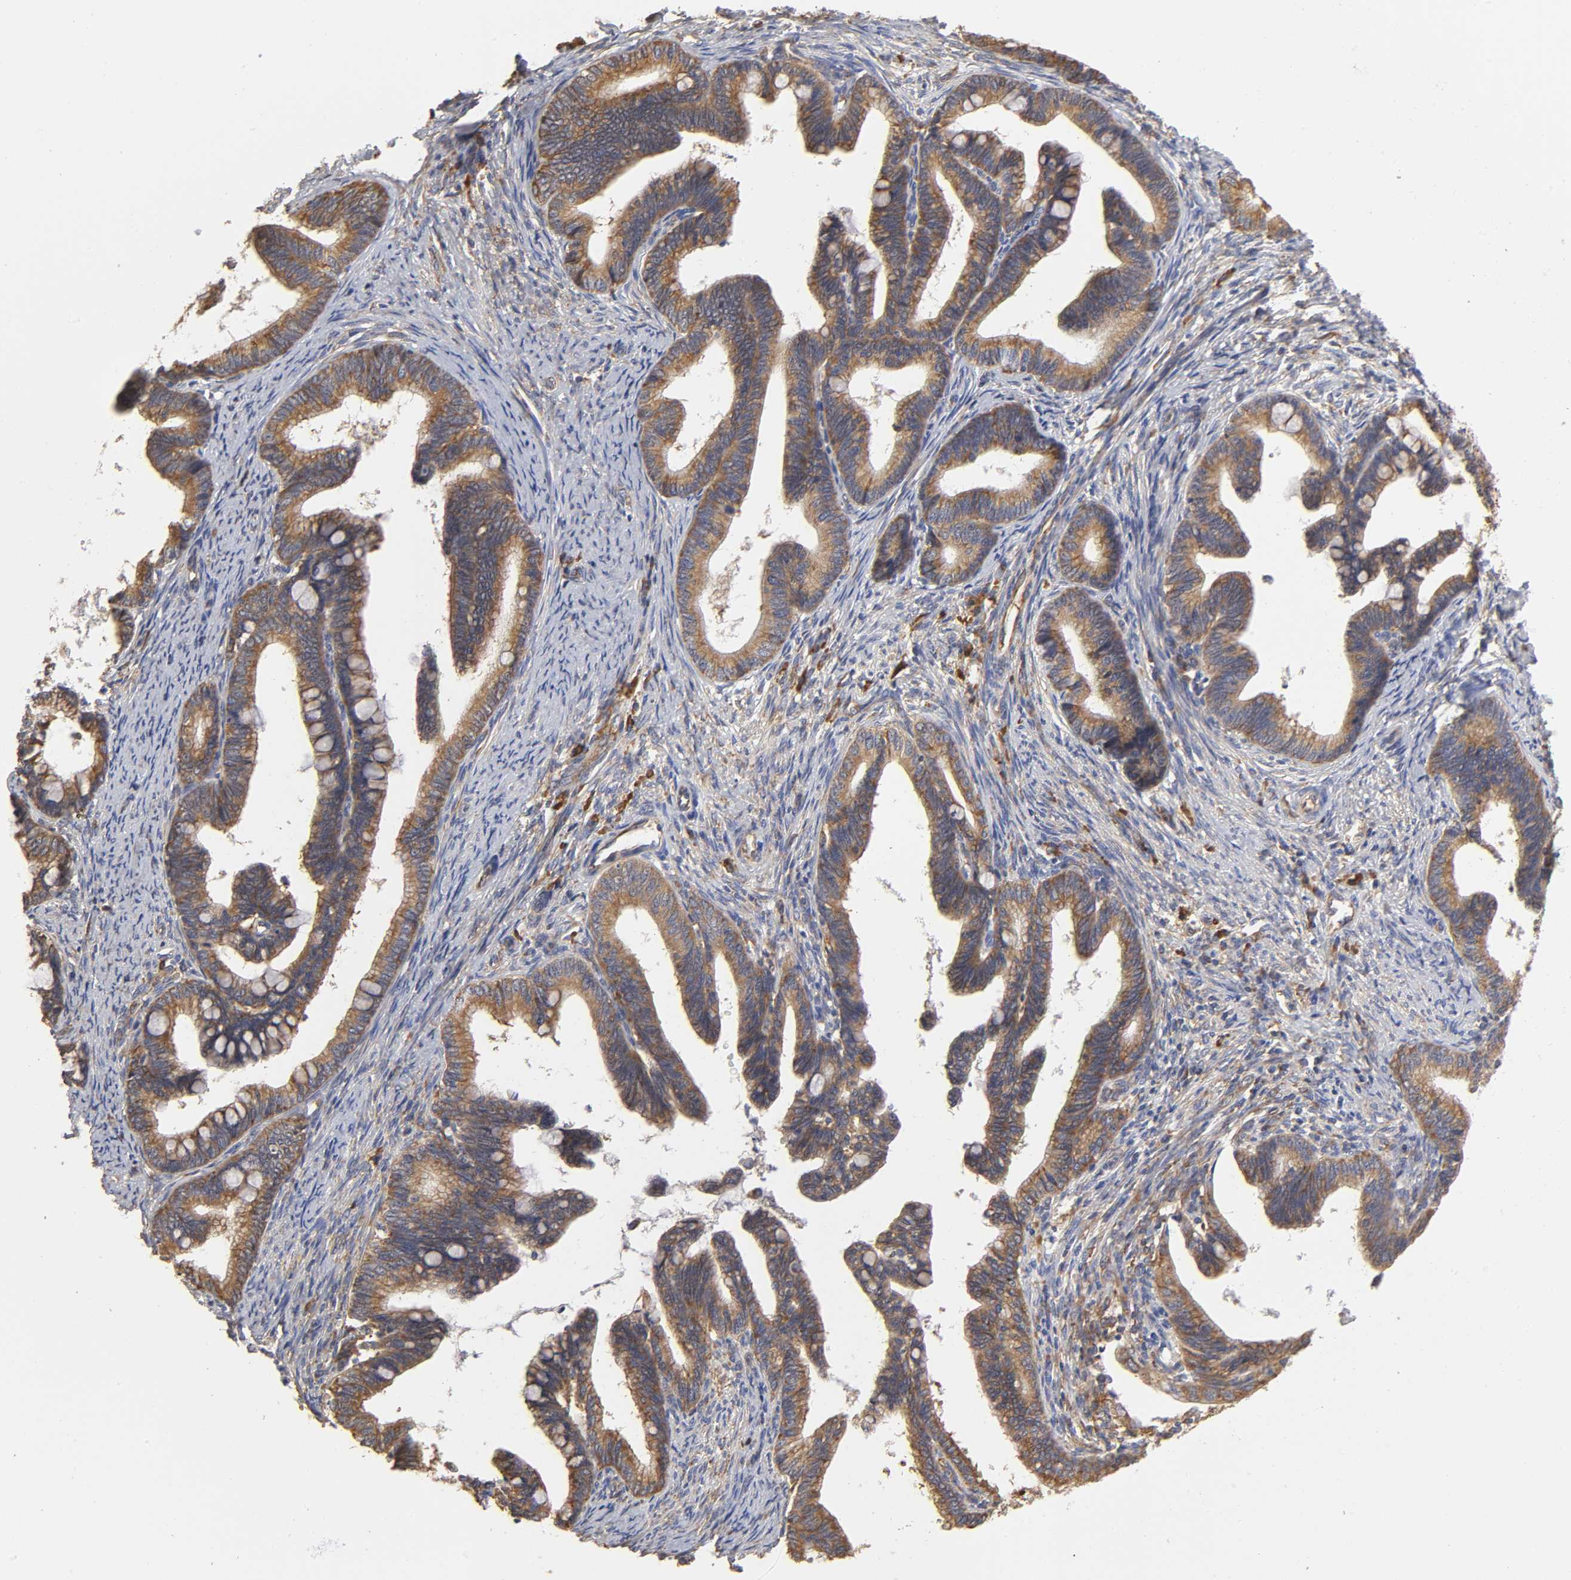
{"staining": {"intensity": "moderate", "quantity": ">75%", "location": "cytoplasmic/membranous"}, "tissue": "cervical cancer", "cell_type": "Tumor cells", "image_type": "cancer", "snomed": [{"axis": "morphology", "description": "Adenocarcinoma, NOS"}, {"axis": "topography", "description": "Cervix"}], "caption": "Immunohistochemistry (IHC) (DAB (3,3'-diaminobenzidine)) staining of human cervical adenocarcinoma displays moderate cytoplasmic/membranous protein expression in about >75% of tumor cells.", "gene": "RPL14", "patient": {"sex": "female", "age": 36}}